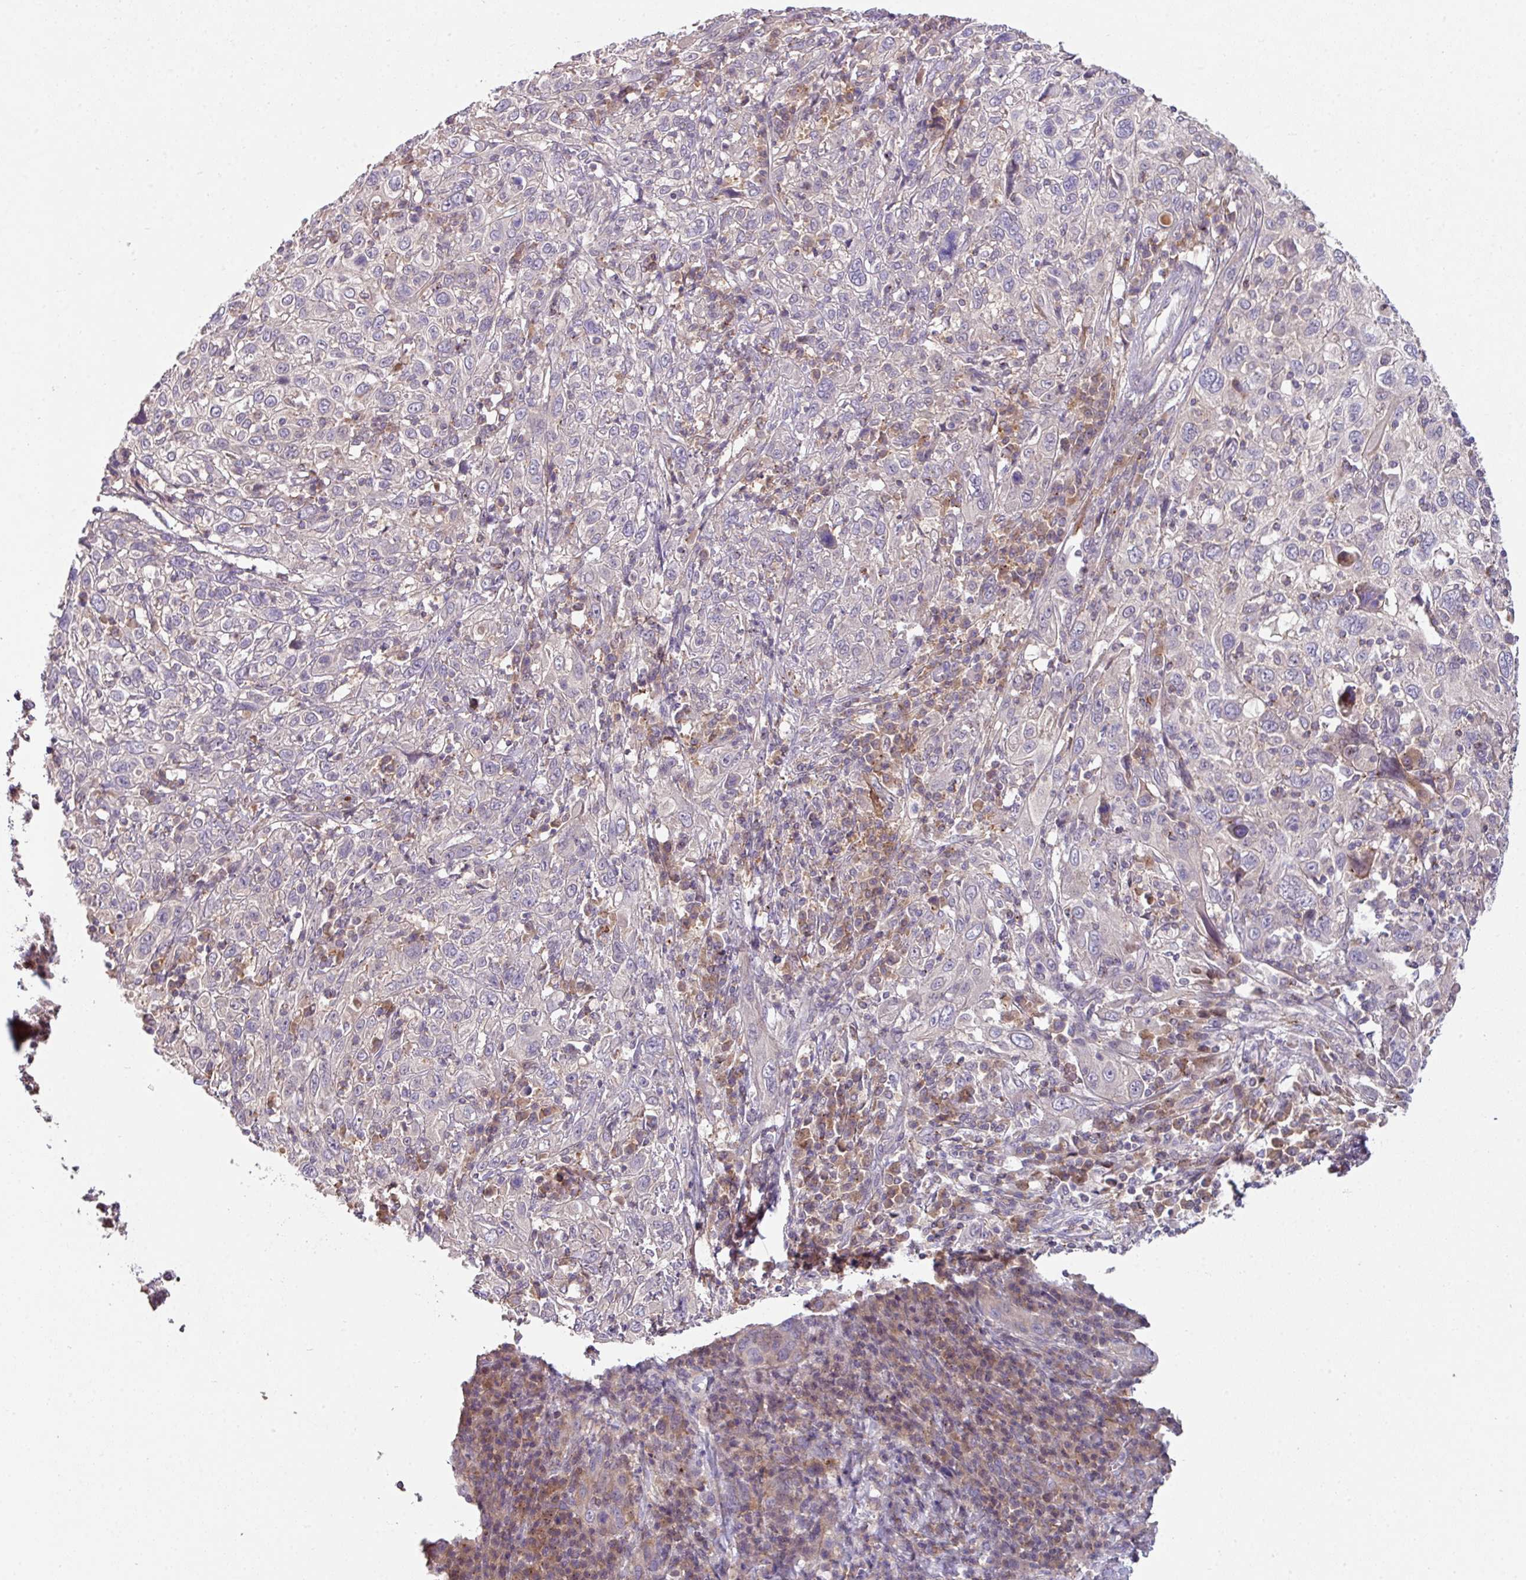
{"staining": {"intensity": "negative", "quantity": "none", "location": "none"}, "tissue": "cervical cancer", "cell_type": "Tumor cells", "image_type": "cancer", "snomed": [{"axis": "morphology", "description": "Squamous cell carcinoma, NOS"}, {"axis": "topography", "description": "Cervix"}], "caption": "Tumor cells show no significant expression in cervical cancer.", "gene": "SLAMF6", "patient": {"sex": "female", "age": 46}}